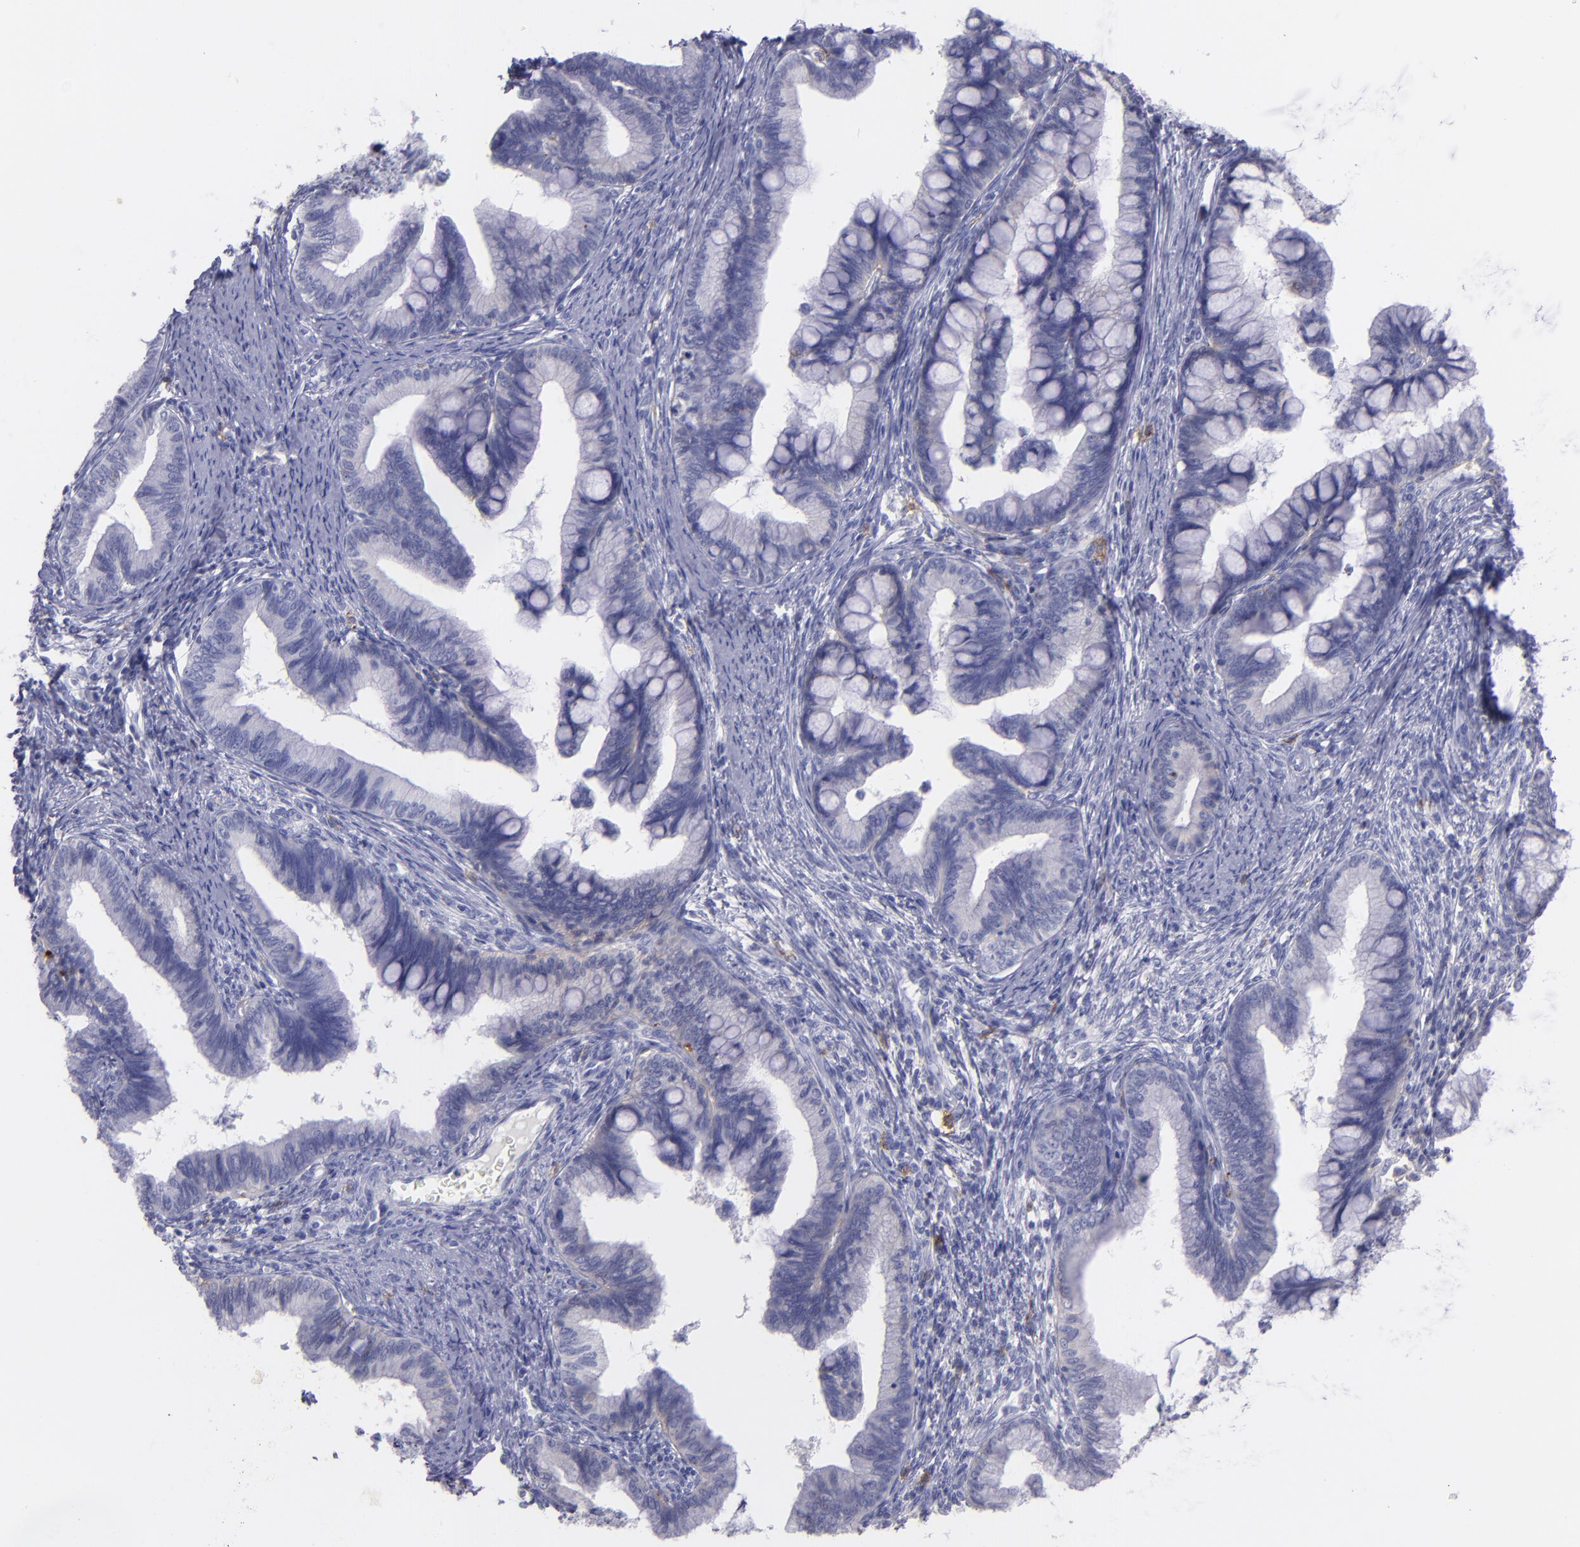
{"staining": {"intensity": "negative", "quantity": "none", "location": "none"}, "tissue": "cervical cancer", "cell_type": "Tumor cells", "image_type": "cancer", "snomed": [{"axis": "morphology", "description": "Adenocarcinoma, NOS"}, {"axis": "topography", "description": "Cervix"}], "caption": "This is an immunohistochemistry image of human cervical cancer. There is no positivity in tumor cells.", "gene": "CD82", "patient": {"sex": "female", "age": 36}}